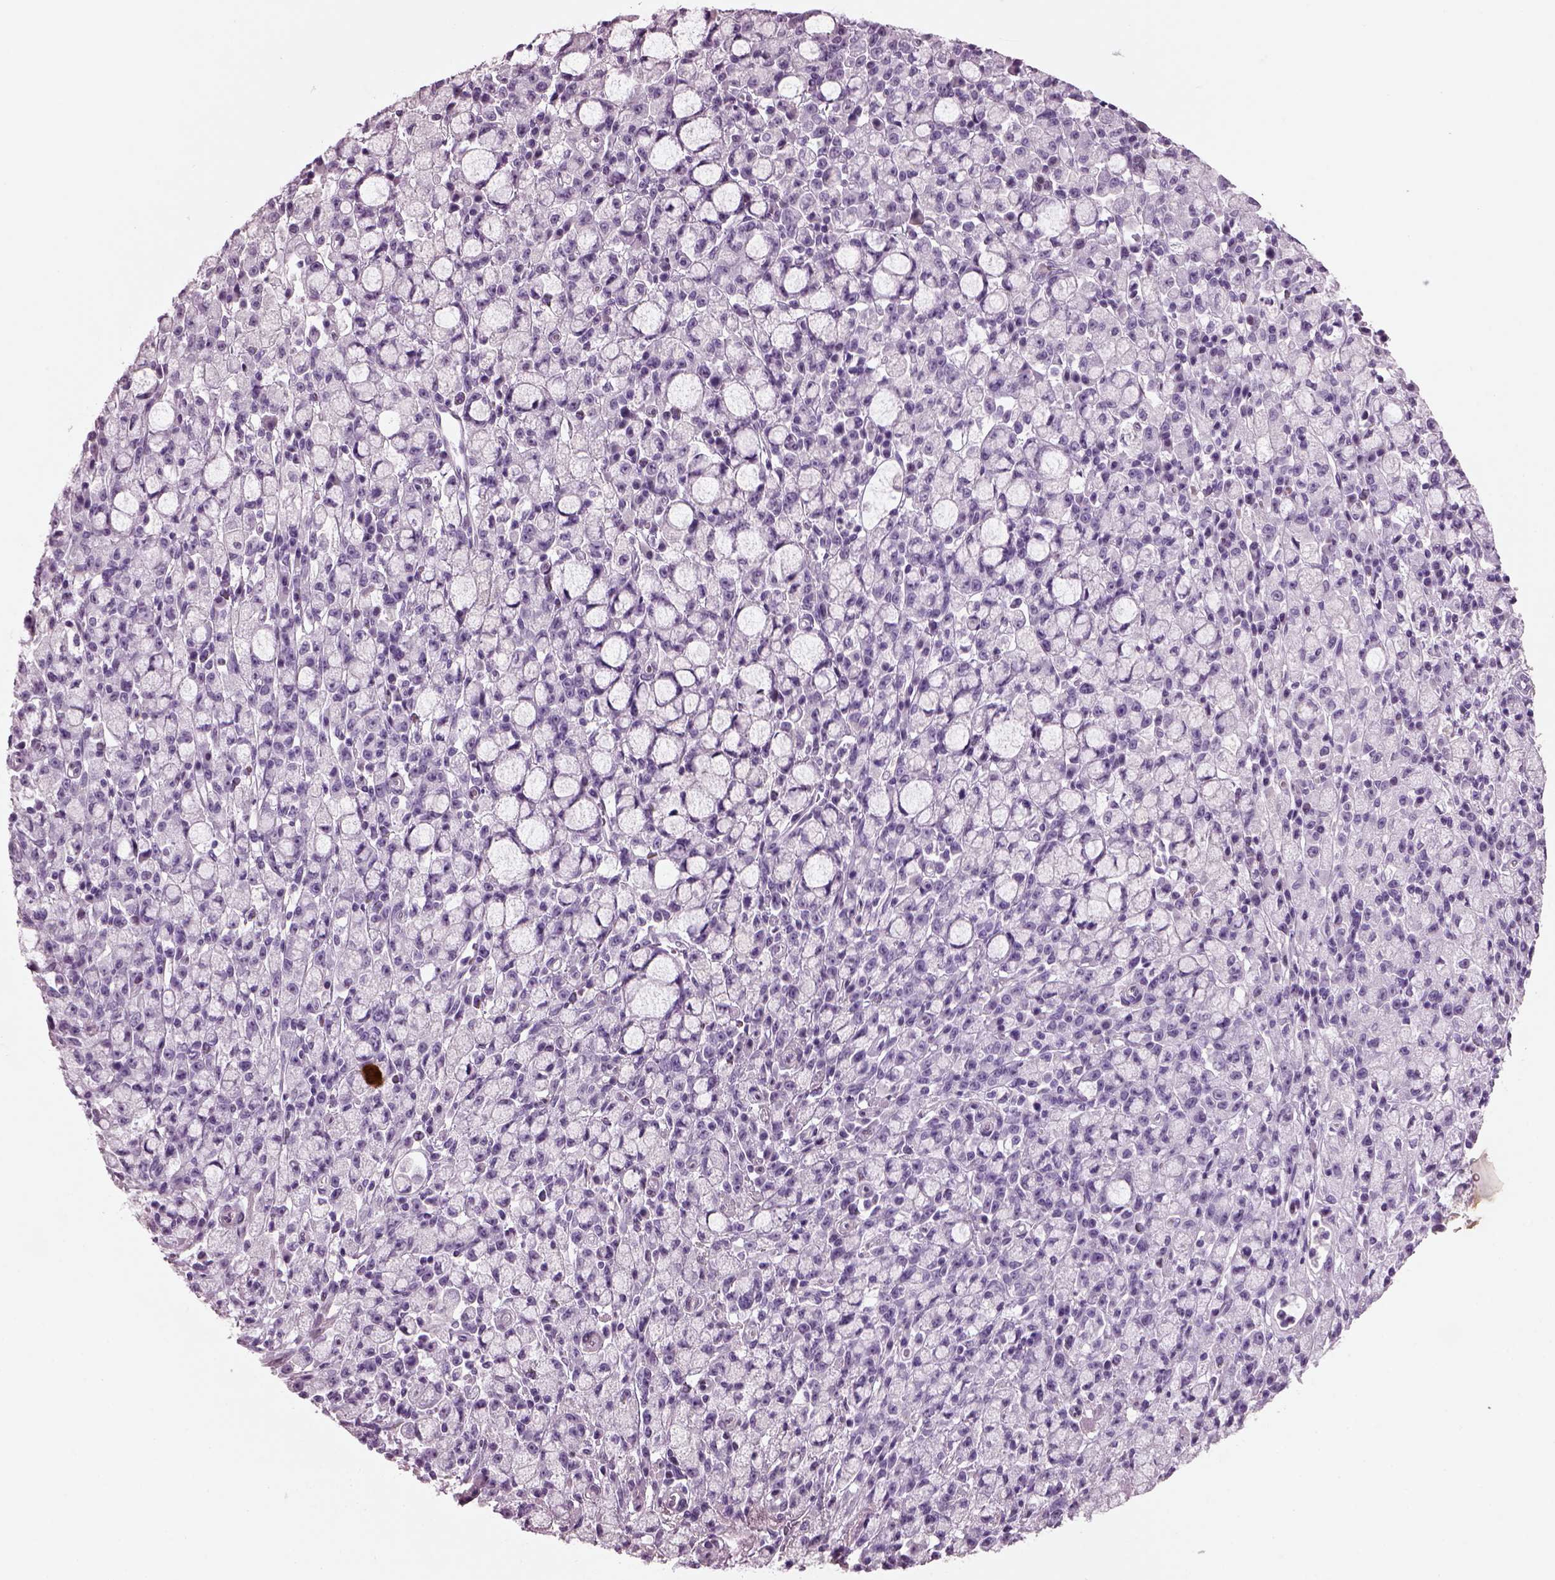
{"staining": {"intensity": "negative", "quantity": "none", "location": "none"}, "tissue": "stomach cancer", "cell_type": "Tumor cells", "image_type": "cancer", "snomed": [{"axis": "morphology", "description": "Adenocarcinoma, NOS"}, {"axis": "topography", "description": "Stomach"}], "caption": "This is a histopathology image of immunohistochemistry (IHC) staining of stomach adenocarcinoma, which shows no expression in tumor cells.", "gene": "KRTAP3-2", "patient": {"sex": "male", "age": 58}}